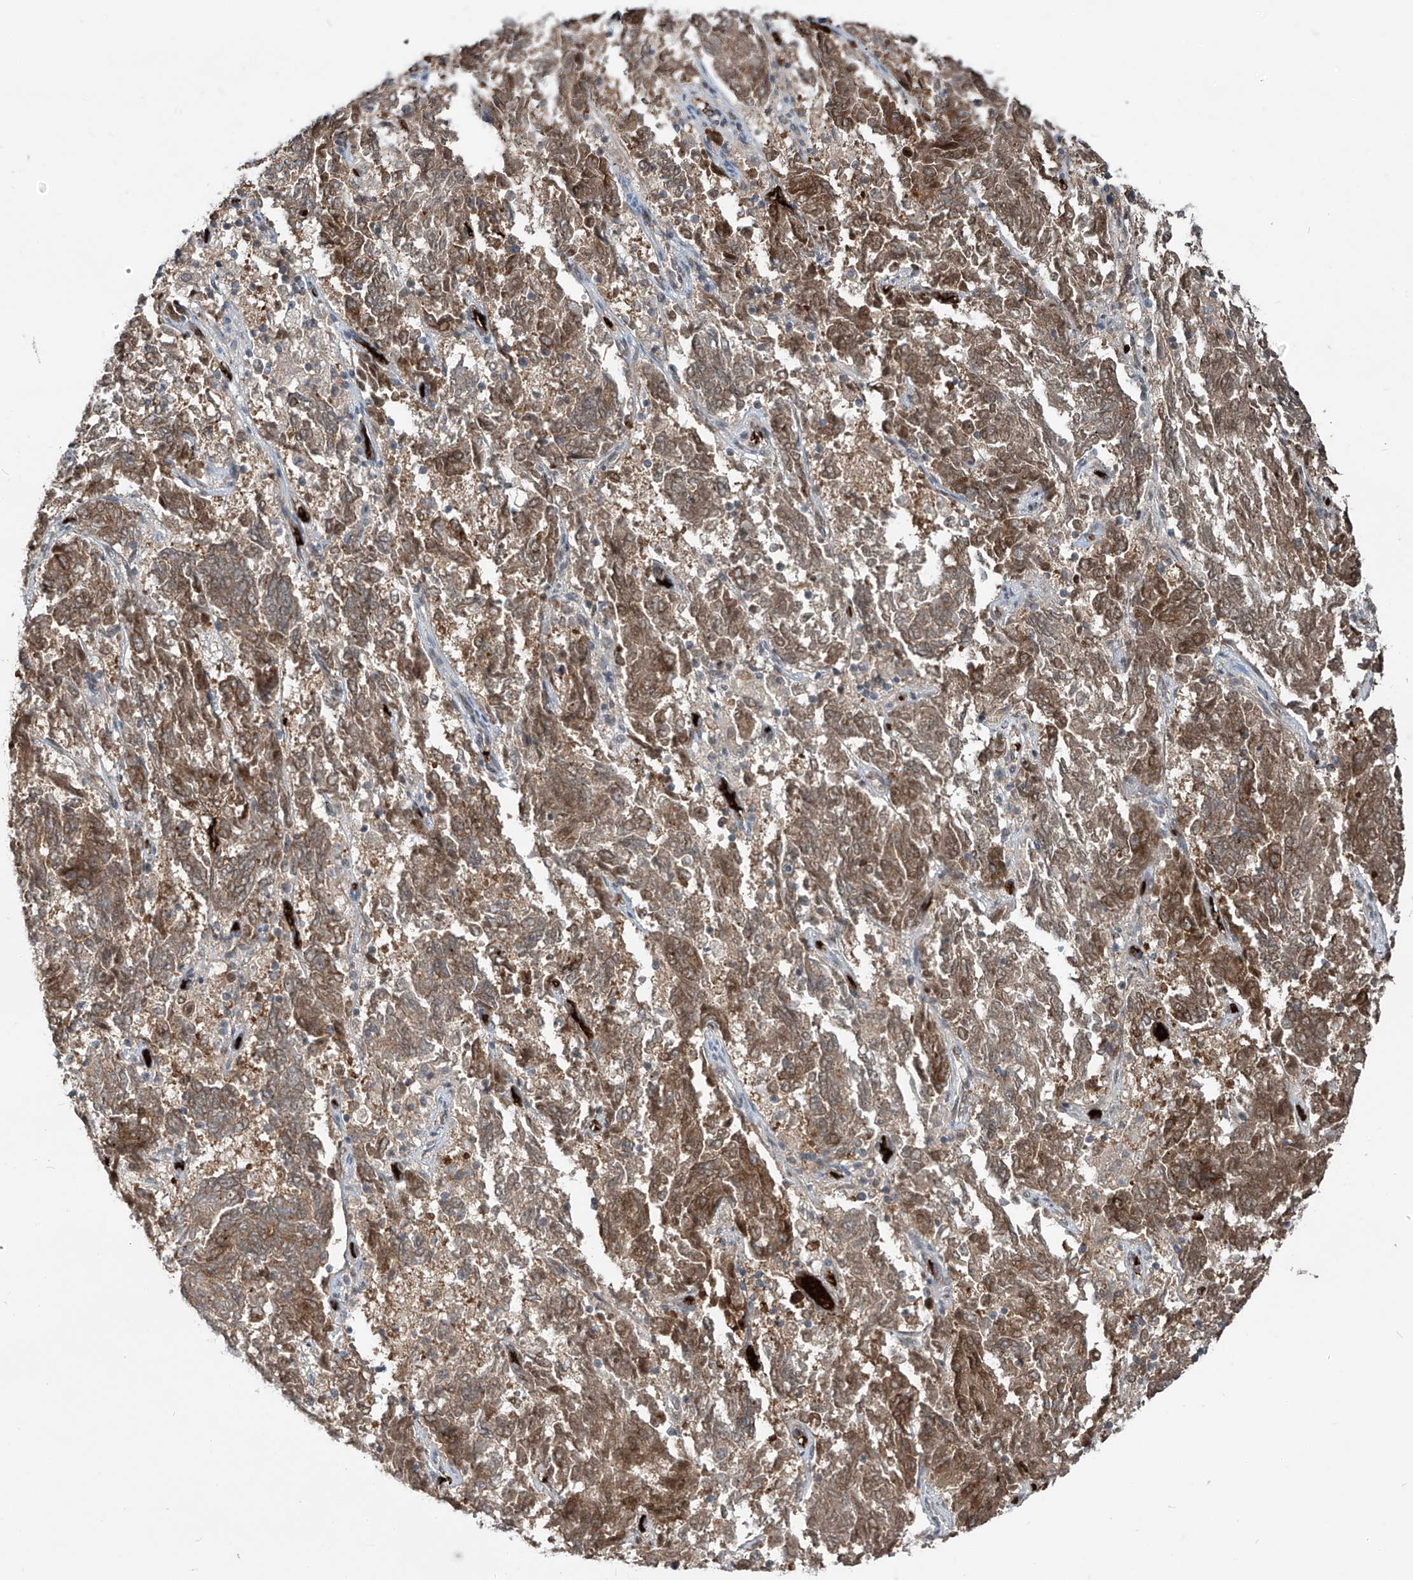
{"staining": {"intensity": "weak", "quantity": ">75%", "location": "cytoplasmic/membranous"}, "tissue": "endometrial cancer", "cell_type": "Tumor cells", "image_type": "cancer", "snomed": [{"axis": "morphology", "description": "Adenocarcinoma, NOS"}, {"axis": "topography", "description": "Endometrium"}], "caption": "Endometrial cancer tissue reveals weak cytoplasmic/membranous staining in about >75% of tumor cells, visualized by immunohistochemistry. (DAB (3,3'-diaminobenzidine) = brown stain, brightfield microscopy at high magnification).", "gene": "ZDHHC9", "patient": {"sex": "female", "age": 80}}